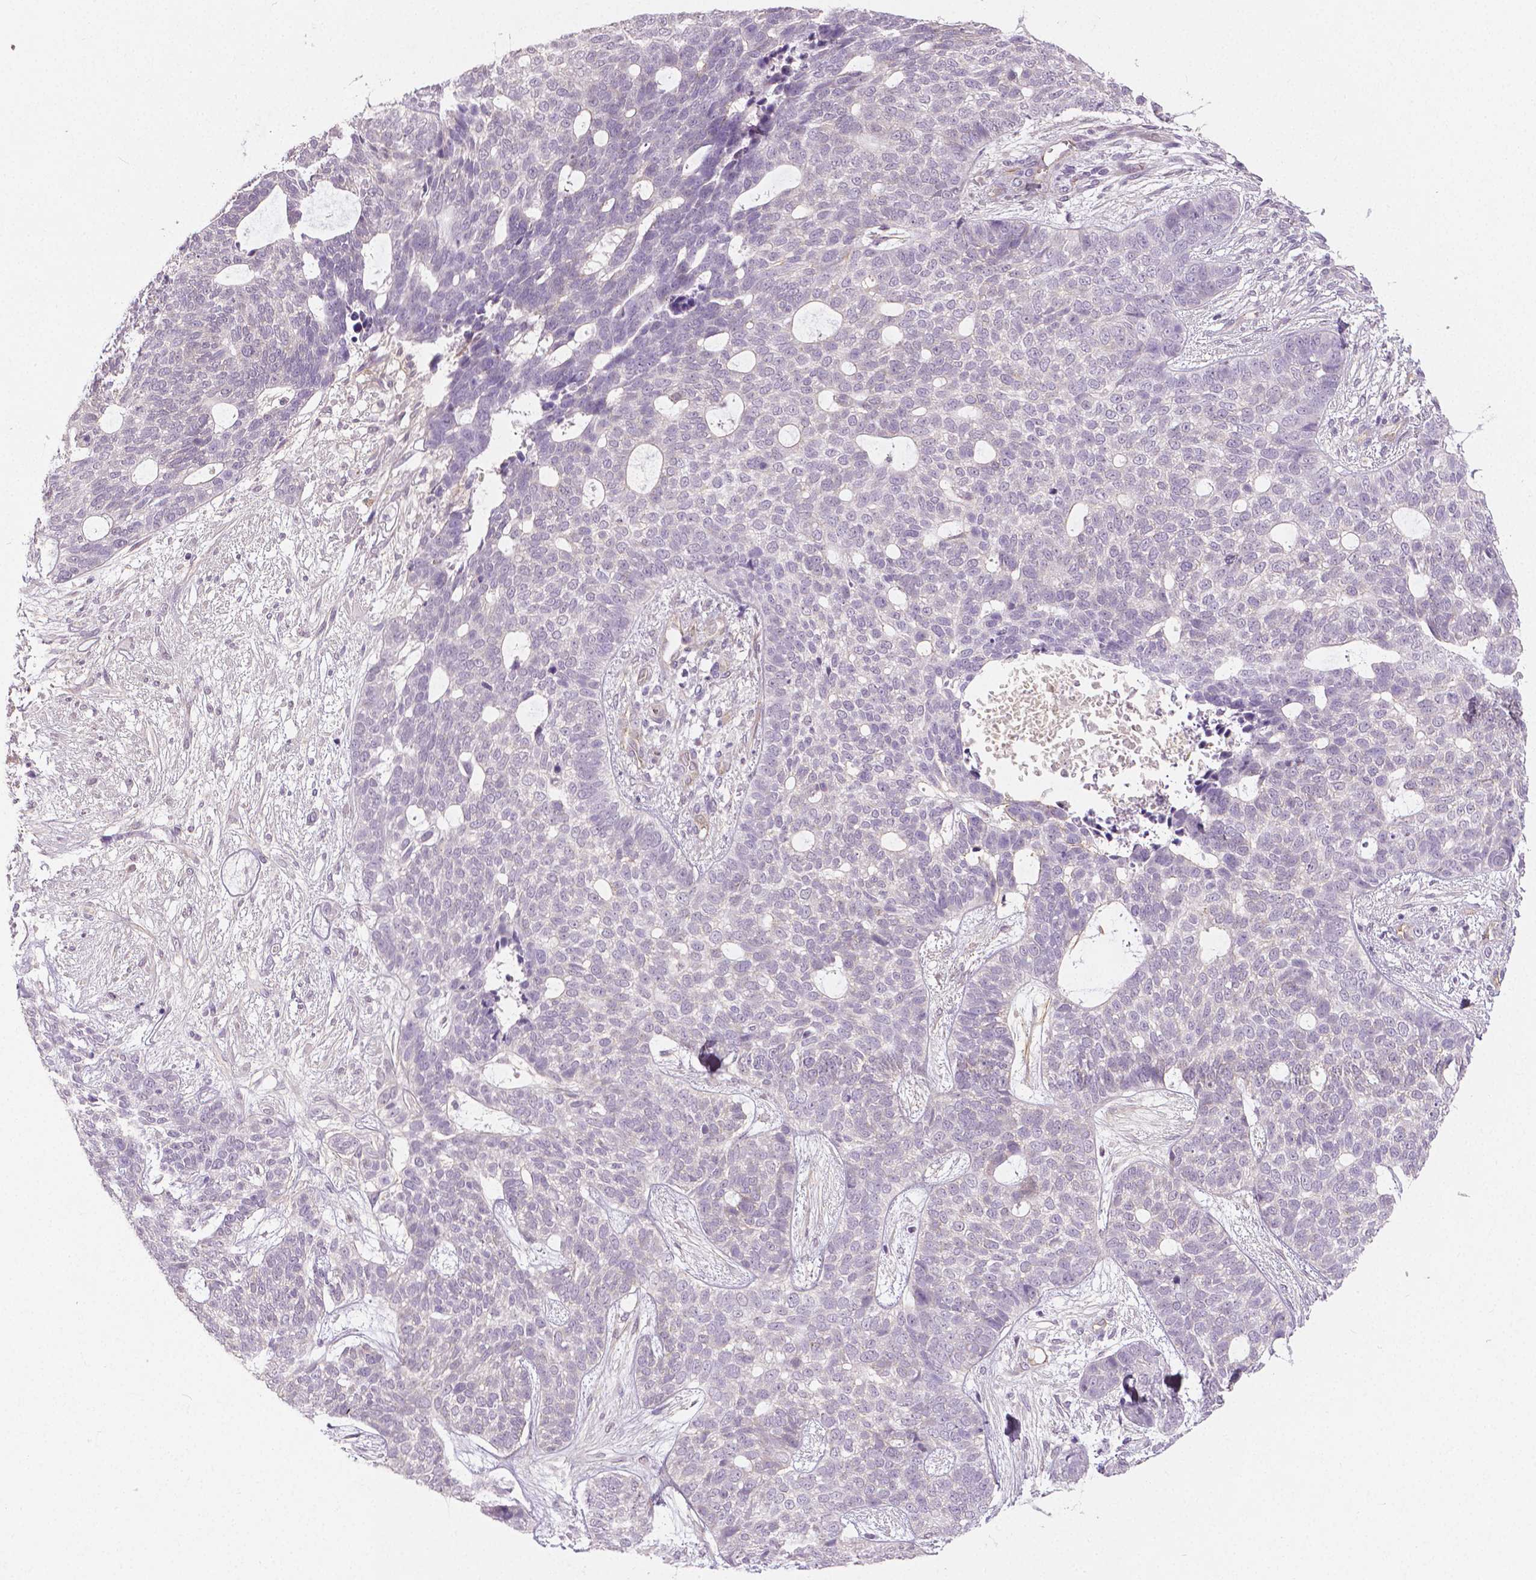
{"staining": {"intensity": "negative", "quantity": "none", "location": "none"}, "tissue": "skin cancer", "cell_type": "Tumor cells", "image_type": "cancer", "snomed": [{"axis": "morphology", "description": "Basal cell carcinoma"}, {"axis": "topography", "description": "Skin"}], "caption": "DAB immunohistochemical staining of skin basal cell carcinoma displays no significant positivity in tumor cells.", "gene": "FLT1", "patient": {"sex": "female", "age": 69}}